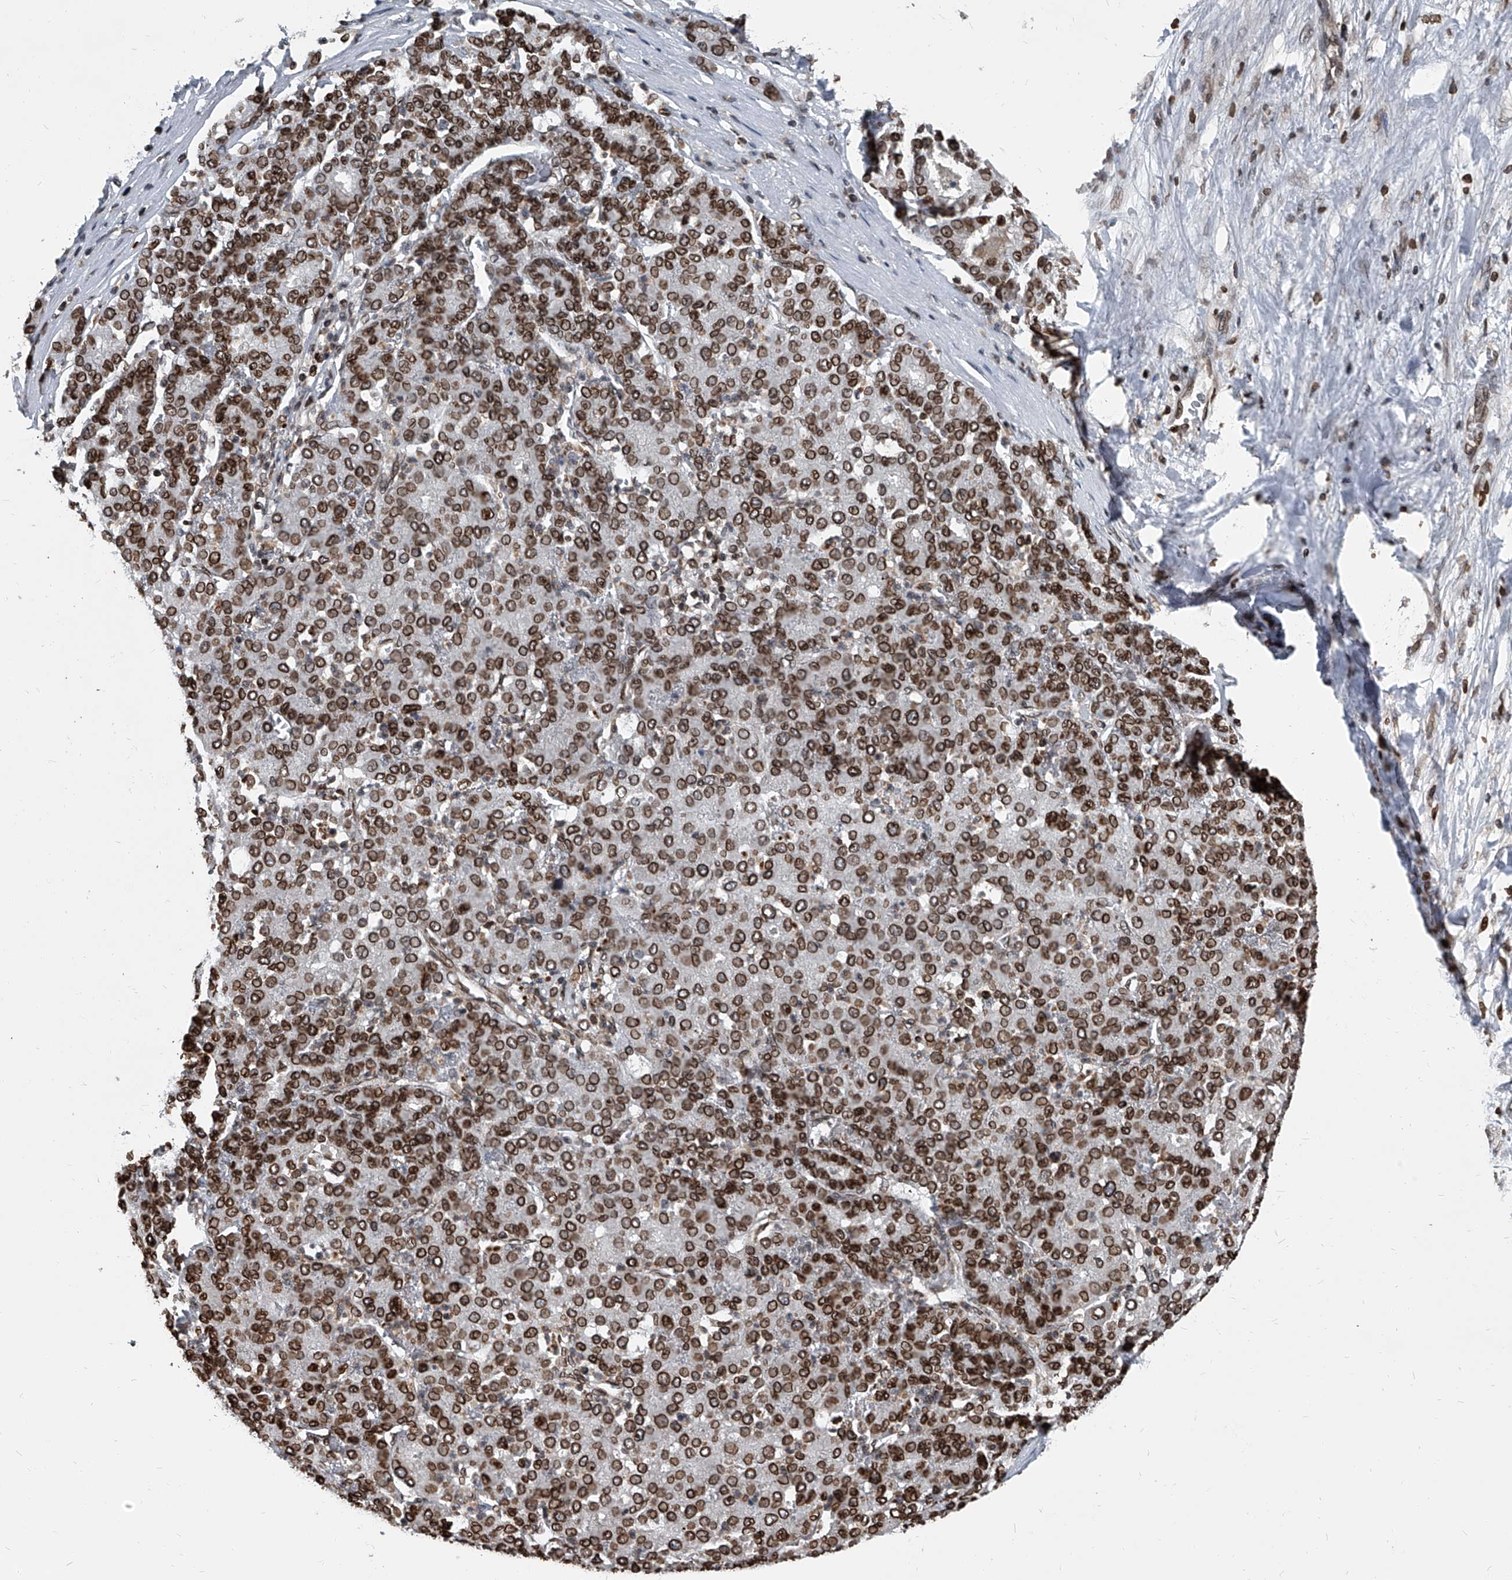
{"staining": {"intensity": "strong", "quantity": ">75%", "location": "cytoplasmic/membranous,nuclear"}, "tissue": "liver cancer", "cell_type": "Tumor cells", "image_type": "cancer", "snomed": [{"axis": "morphology", "description": "Carcinoma, Hepatocellular, NOS"}, {"axis": "topography", "description": "Liver"}], "caption": "DAB (3,3'-diaminobenzidine) immunohistochemical staining of liver hepatocellular carcinoma displays strong cytoplasmic/membranous and nuclear protein staining in about >75% of tumor cells.", "gene": "PHF20", "patient": {"sex": "male", "age": 65}}